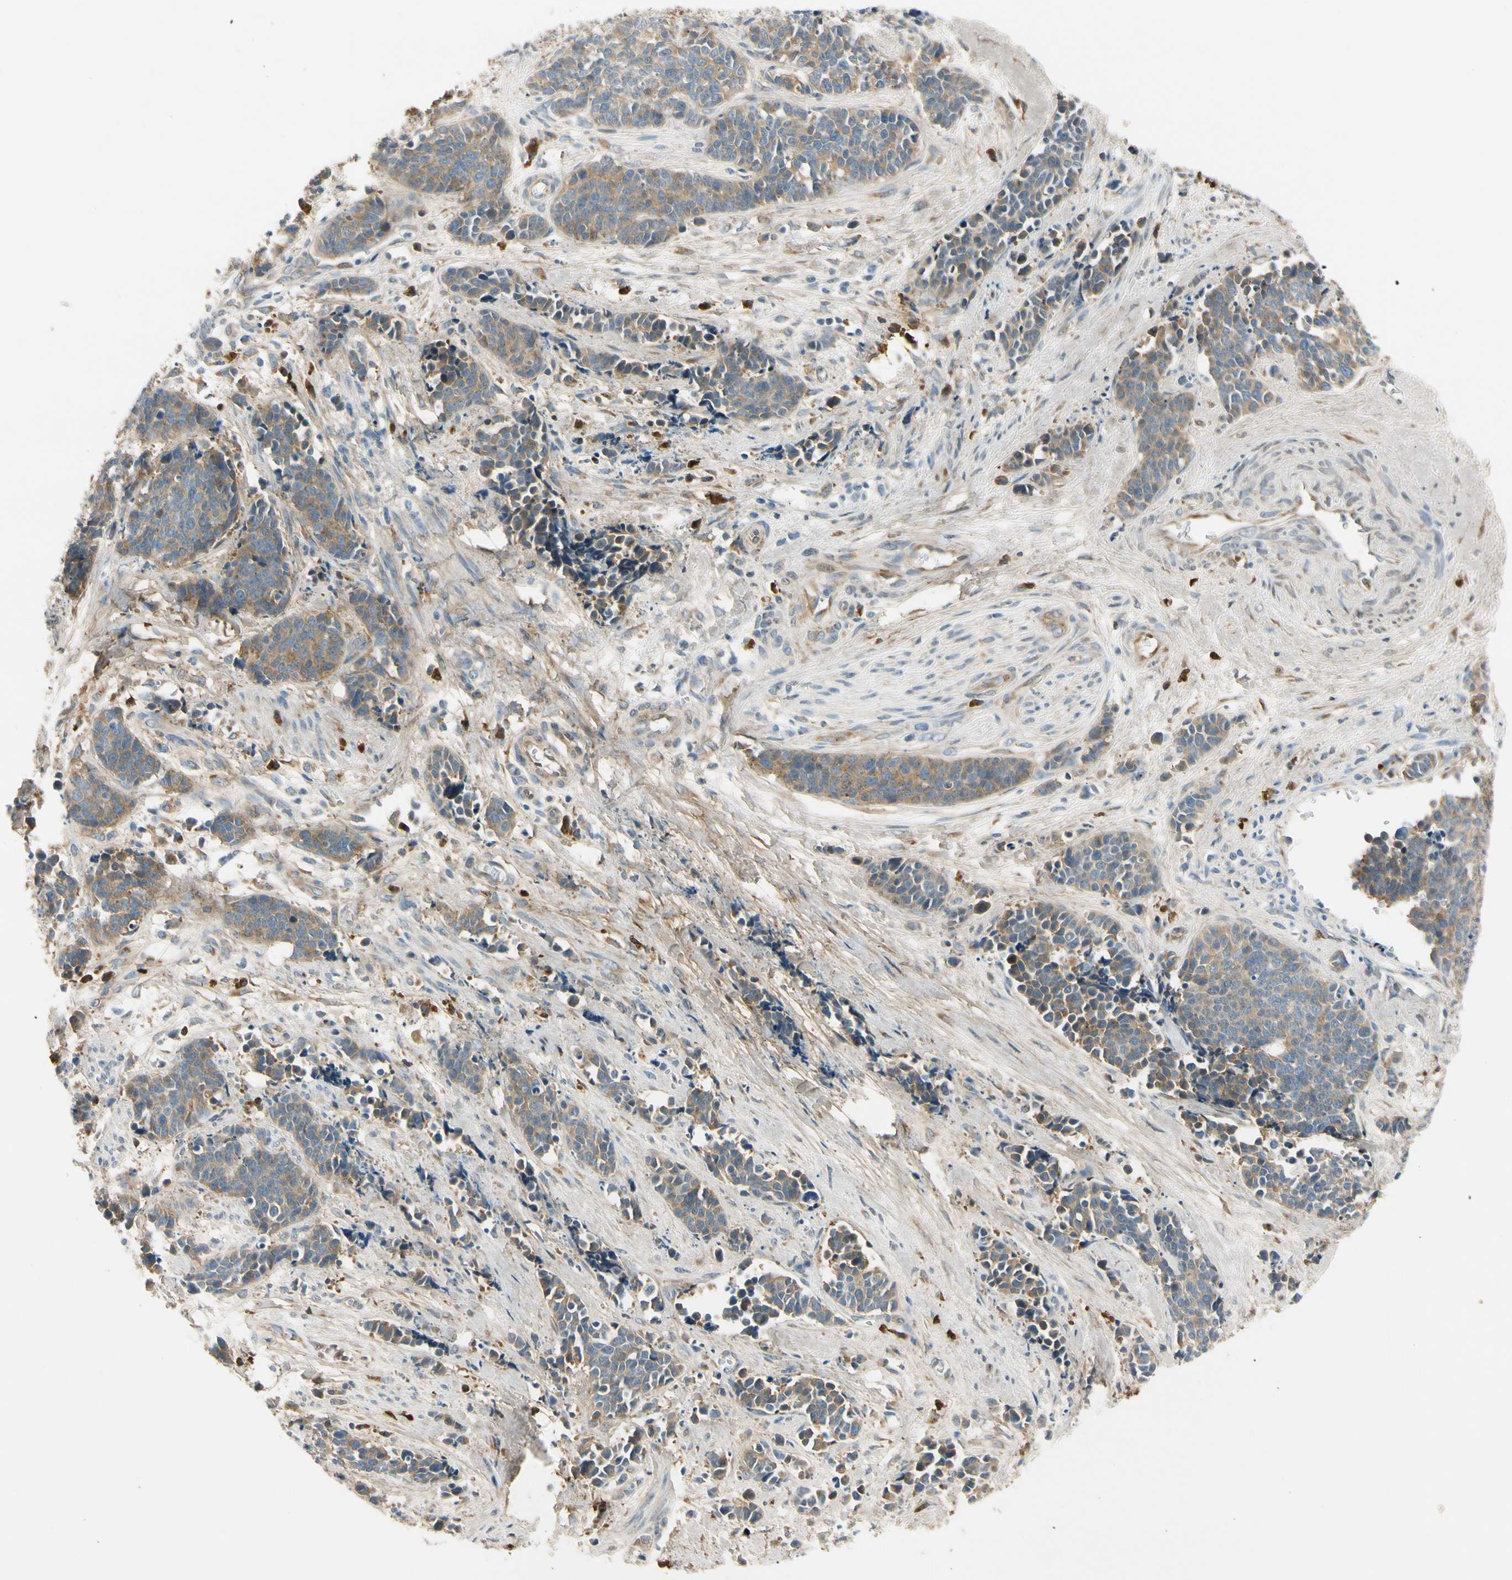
{"staining": {"intensity": "weak", "quantity": ">75%", "location": "cytoplasmic/membranous"}, "tissue": "cervical cancer", "cell_type": "Tumor cells", "image_type": "cancer", "snomed": [{"axis": "morphology", "description": "Squamous cell carcinoma, NOS"}, {"axis": "topography", "description": "Cervix"}], "caption": "Immunohistochemistry of human cervical cancer (squamous cell carcinoma) exhibits low levels of weak cytoplasmic/membranous positivity in approximately >75% of tumor cells.", "gene": "MST1R", "patient": {"sex": "female", "age": 35}}